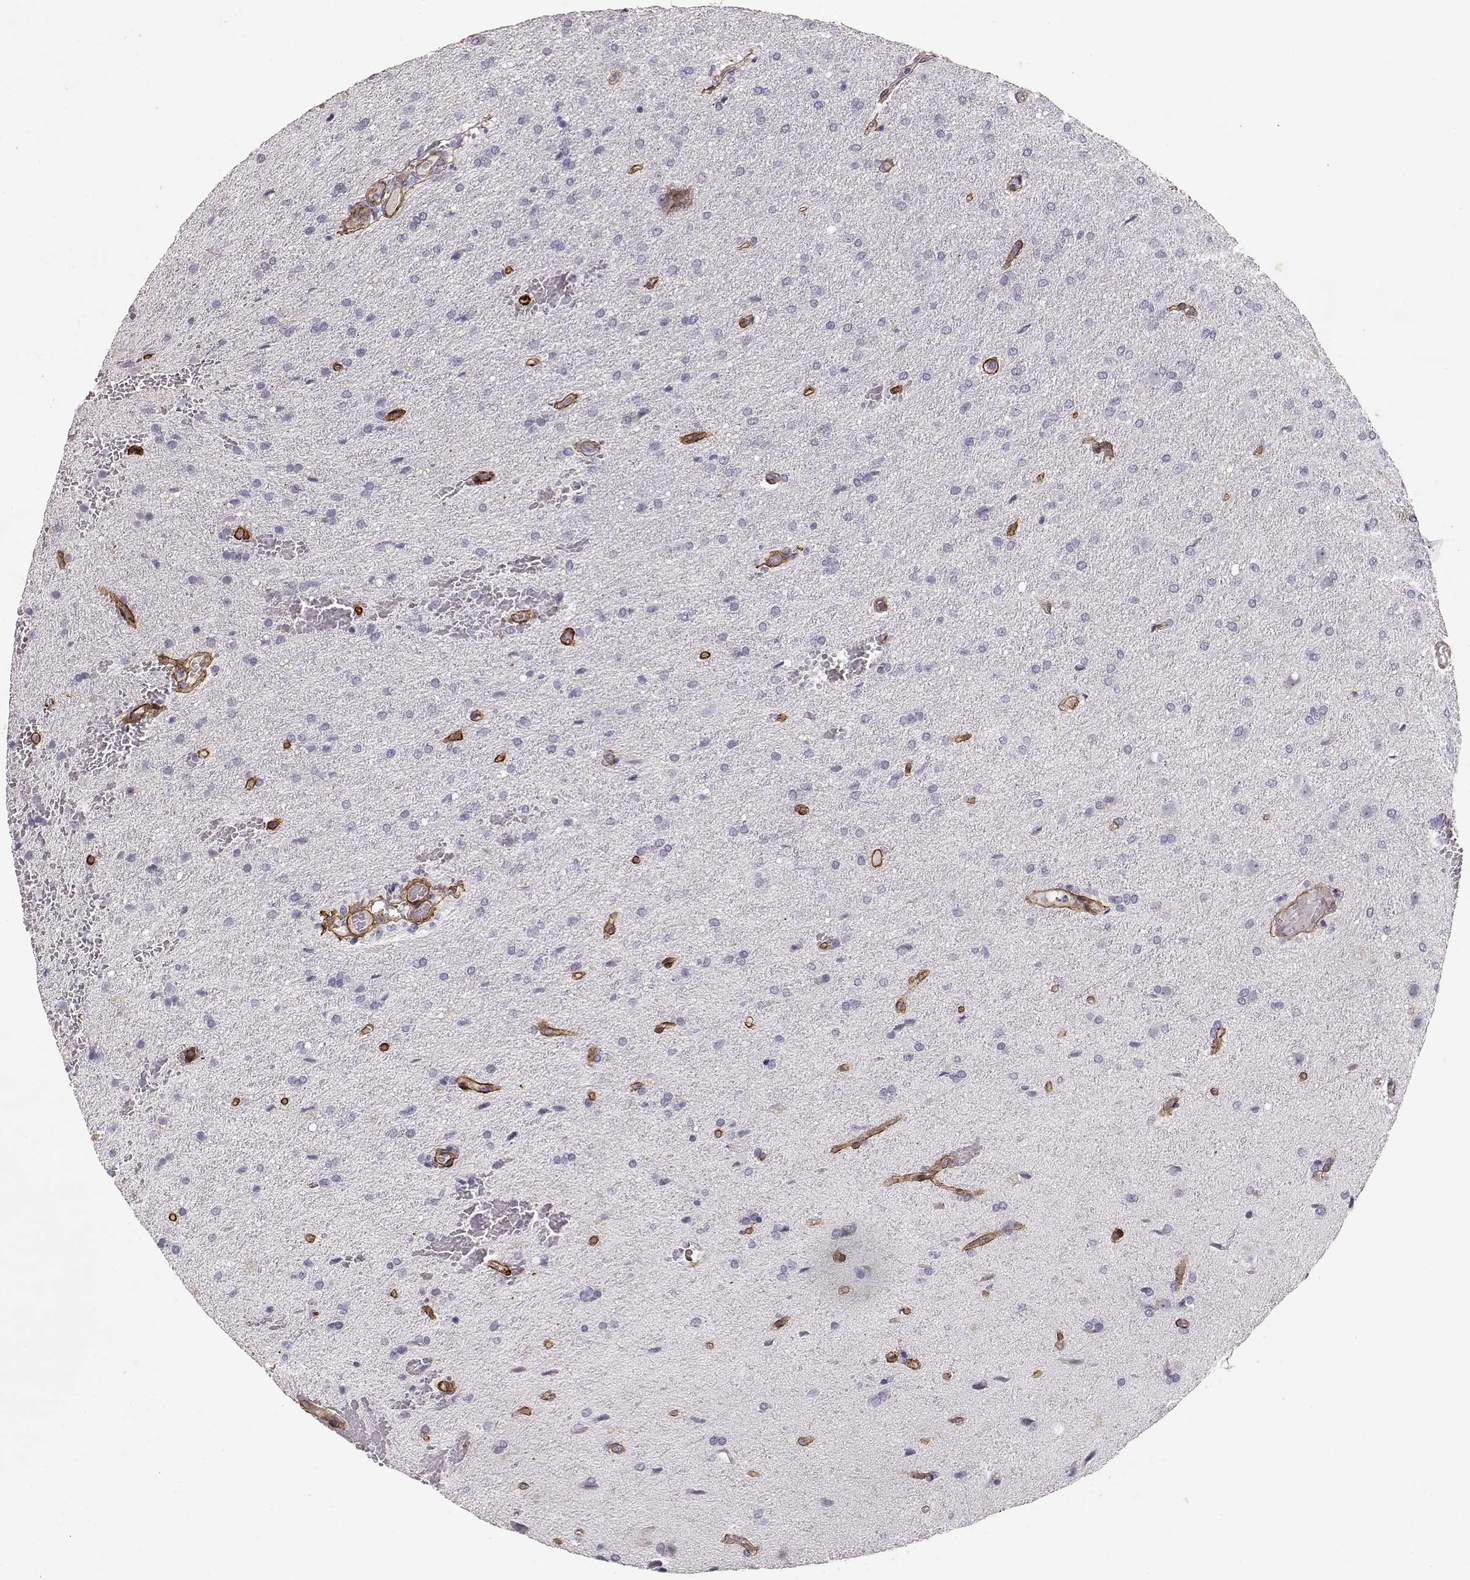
{"staining": {"intensity": "negative", "quantity": "none", "location": "none"}, "tissue": "glioma", "cell_type": "Tumor cells", "image_type": "cancer", "snomed": [{"axis": "morphology", "description": "Glioma, malignant, High grade"}, {"axis": "topography", "description": "Brain"}], "caption": "The micrograph reveals no significant positivity in tumor cells of malignant high-grade glioma.", "gene": "LAMC1", "patient": {"sex": "male", "age": 68}}